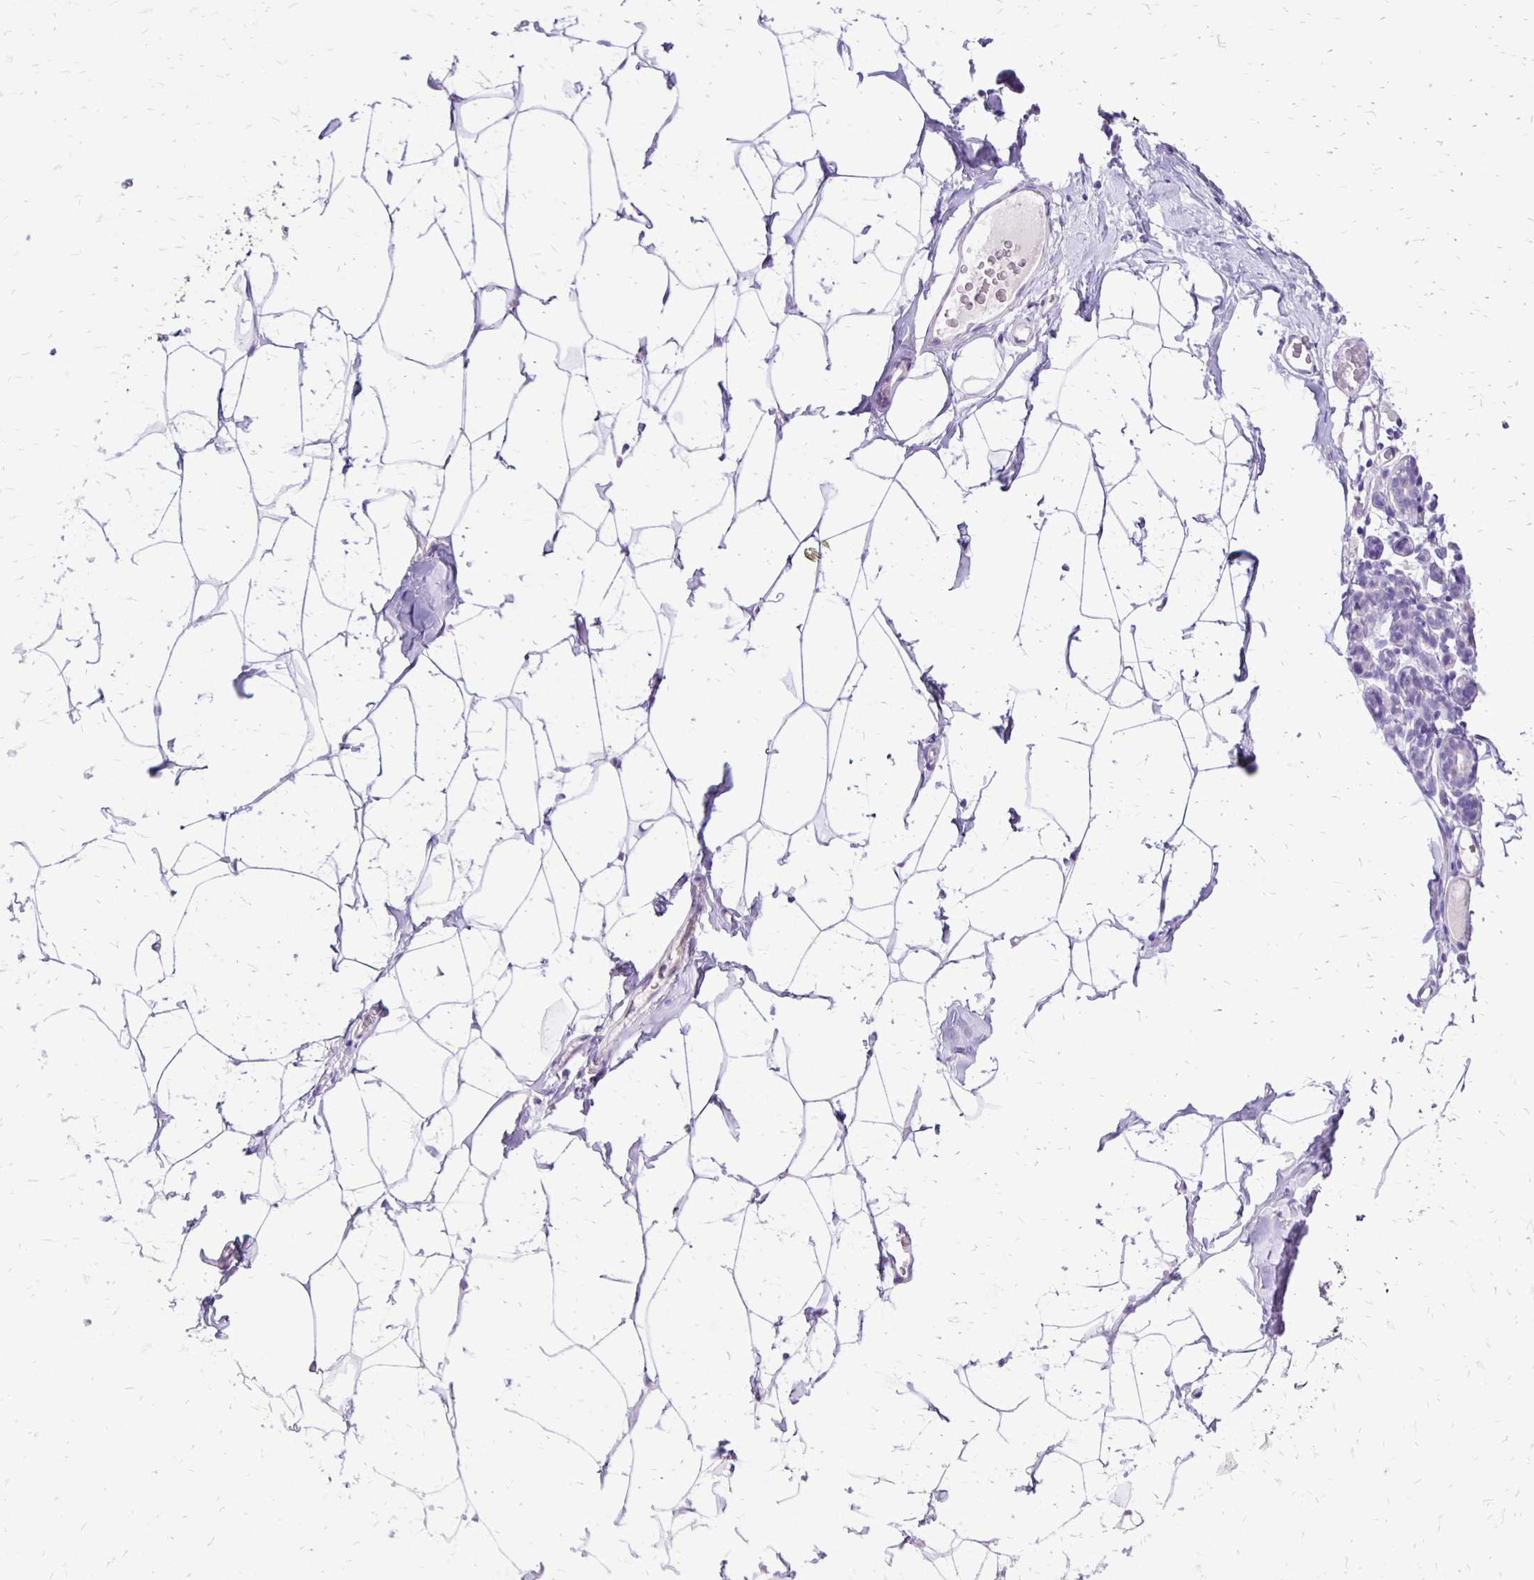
{"staining": {"intensity": "negative", "quantity": "none", "location": "none"}, "tissue": "breast", "cell_type": "Adipocytes", "image_type": "normal", "snomed": [{"axis": "morphology", "description": "Normal tissue, NOS"}, {"axis": "topography", "description": "Breast"}], "caption": "Immunohistochemical staining of unremarkable human breast demonstrates no significant expression in adipocytes. The staining was performed using DAB (3,3'-diaminobenzidine) to visualize the protein expression in brown, while the nuclei were stained in blue with hematoxylin (Magnification: 20x).", "gene": "ANKRD45", "patient": {"sex": "female", "age": 32}}